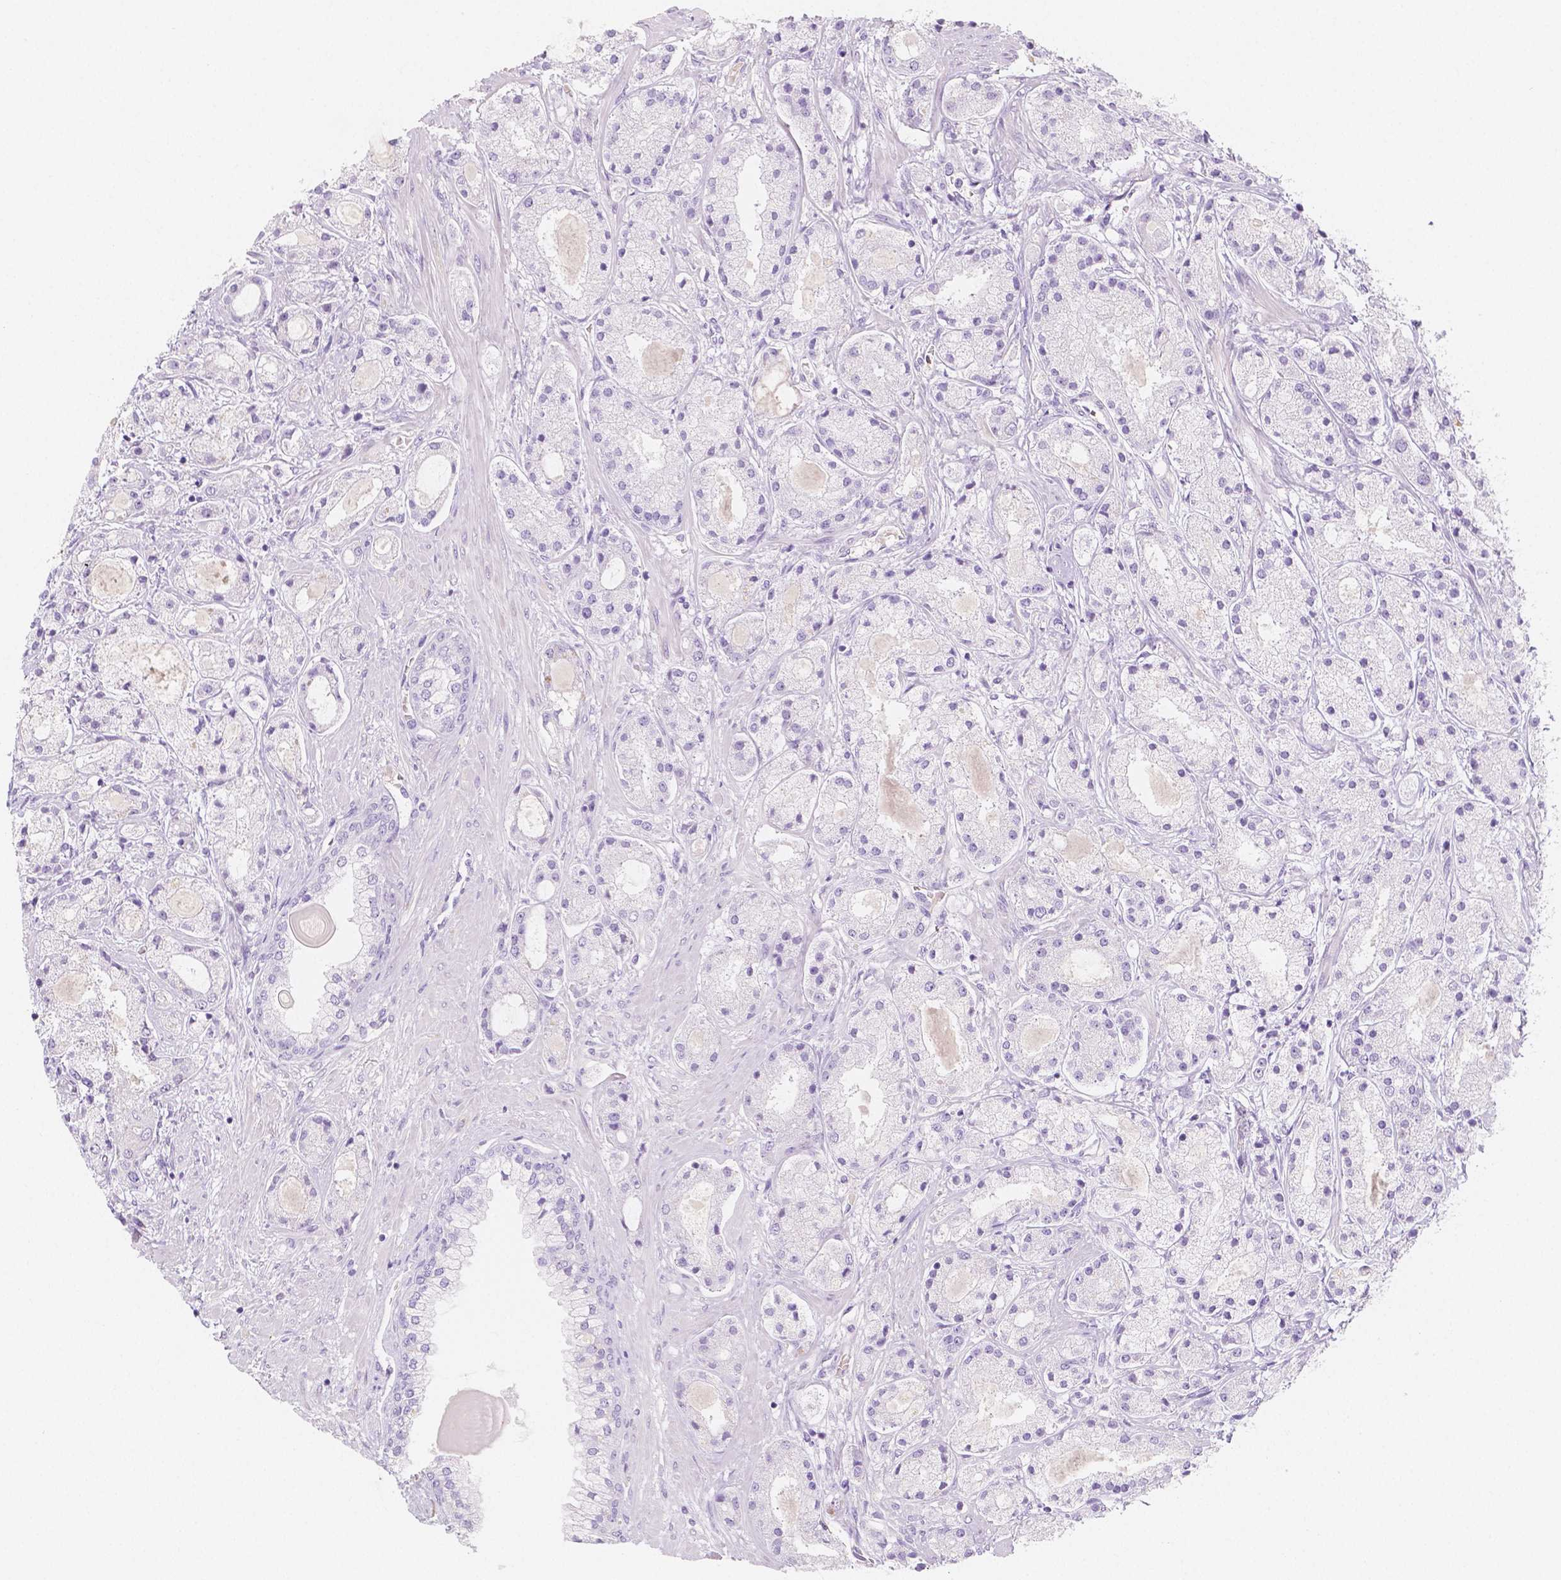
{"staining": {"intensity": "negative", "quantity": "none", "location": "none"}, "tissue": "prostate cancer", "cell_type": "Tumor cells", "image_type": "cancer", "snomed": [{"axis": "morphology", "description": "Adenocarcinoma, High grade"}, {"axis": "topography", "description": "Prostate"}], "caption": "An immunohistochemistry (IHC) photomicrograph of prostate cancer (high-grade adenocarcinoma) is shown. There is no staining in tumor cells of prostate cancer (high-grade adenocarcinoma).", "gene": "MAP1A", "patient": {"sex": "male", "age": 67}}